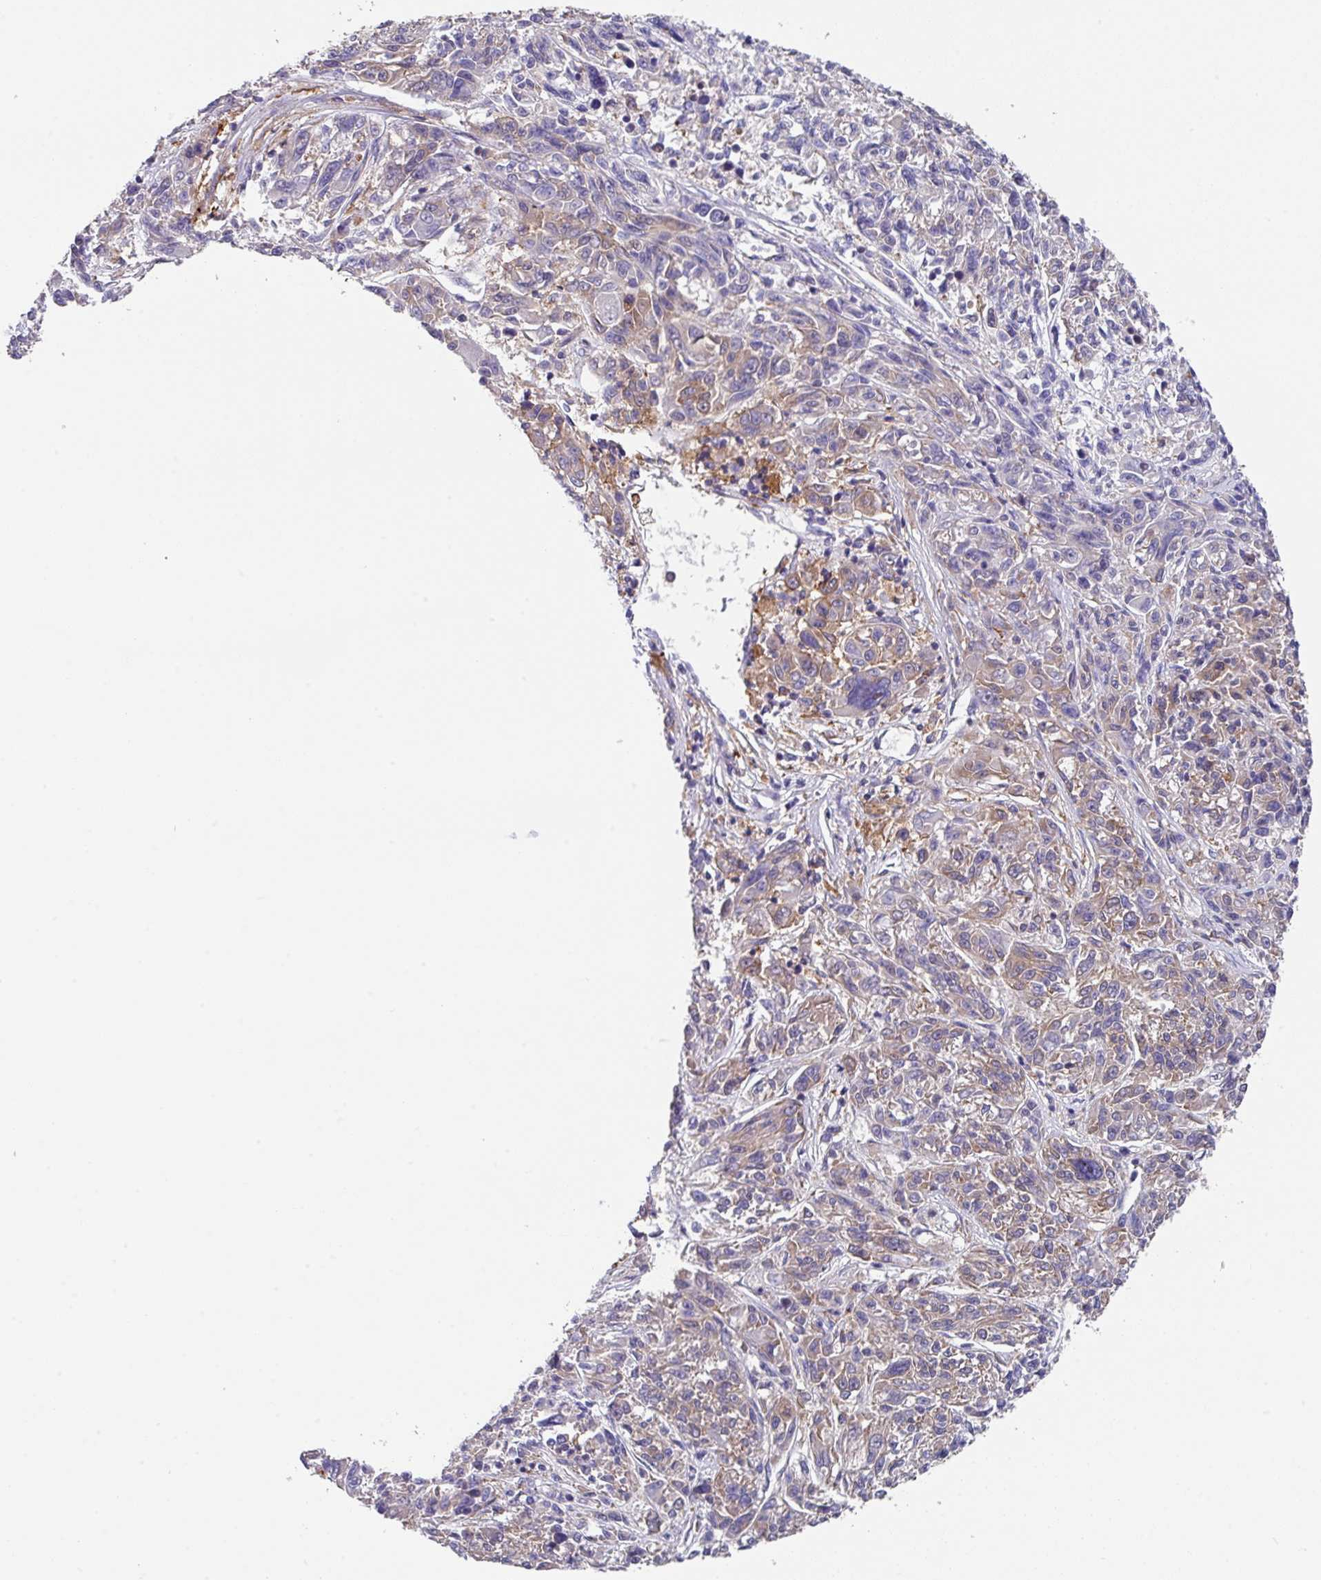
{"staining": {"intensity": "weak", "quantity": "<25%", "location": "cytoplasmic/membranous"}, "tissue": "melanoma", "cell_type": "Tumor cells", "image_type": "cancer", "snomed": [{"axis": "morphology", "description": "Malignant melanoma, NOS"}, {"axis": "topography", "description": "Skin"}], "caption": "Immunohistochemical staining of malignant melanoma demonstrates no significant staining in tumor cells.", "gene": "EIF4B", "patient": {"sex": "male", "age": 53}}